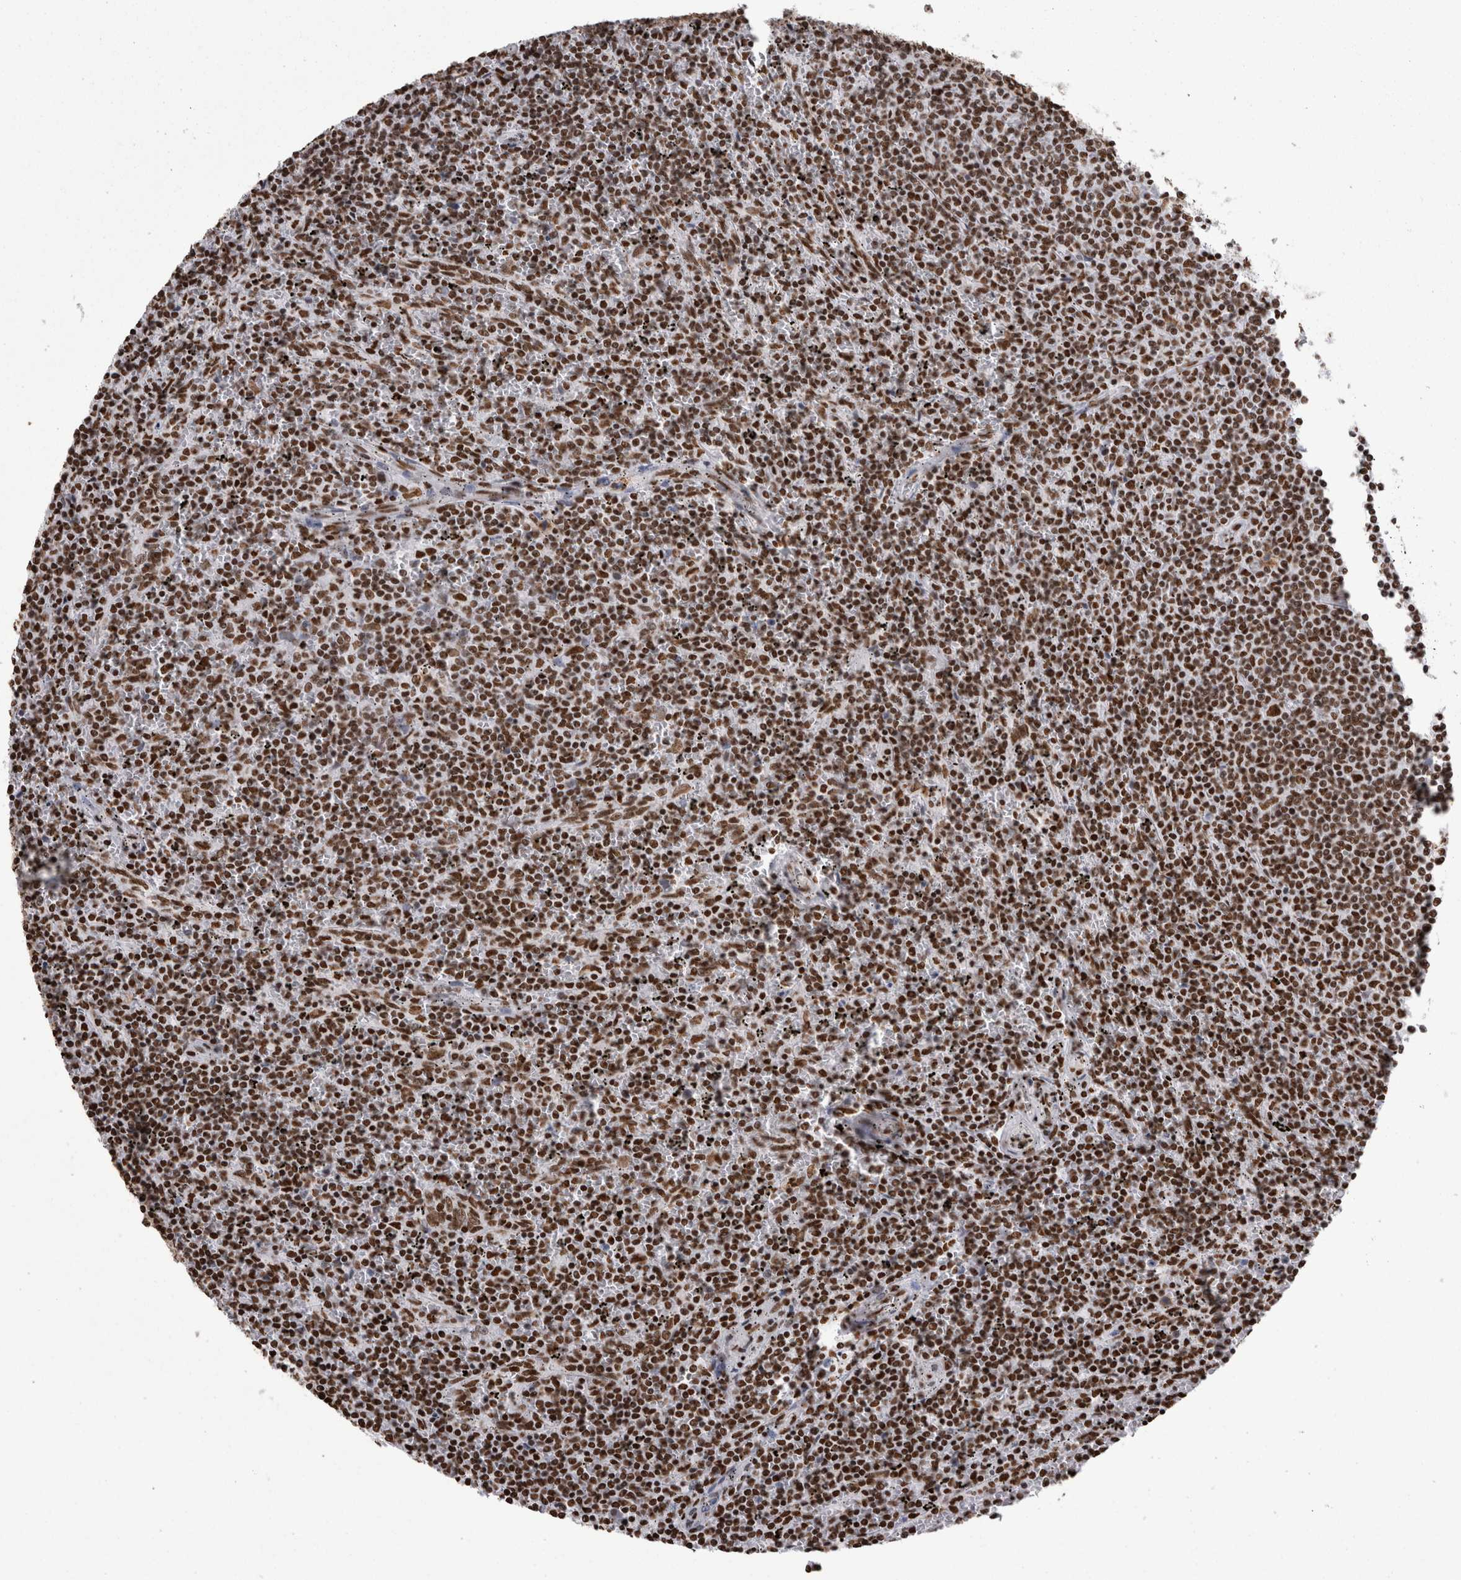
{"staining": {"intensity": "strong", "quantity": ">75%", "location": "nuclear"}, "tissue": "lymphoma", "cell_type": "Tumor cells", "image_type": "cancer", "snomed": [{"axis": "morphology", "description": "Malignant lymphoma, non-Hodgkin's type, Low grade"}, {"axis": "topography", "description": "Spleen"}], "caption": "Brown immunohistochemical staining in human low-grade malignant lymphoma, non-Hodgkin's type exhibits strong nuclear expression in approximately >75% of tumor cells. The staining is performed using DAB (3,3'-diaminobenzidine) brown chromogen to label protein expression. The nuclei are counter-stained blue using hematoxylin.", "gene": "HNRNPM", "patient": {"sex": "female", "age": 50}}